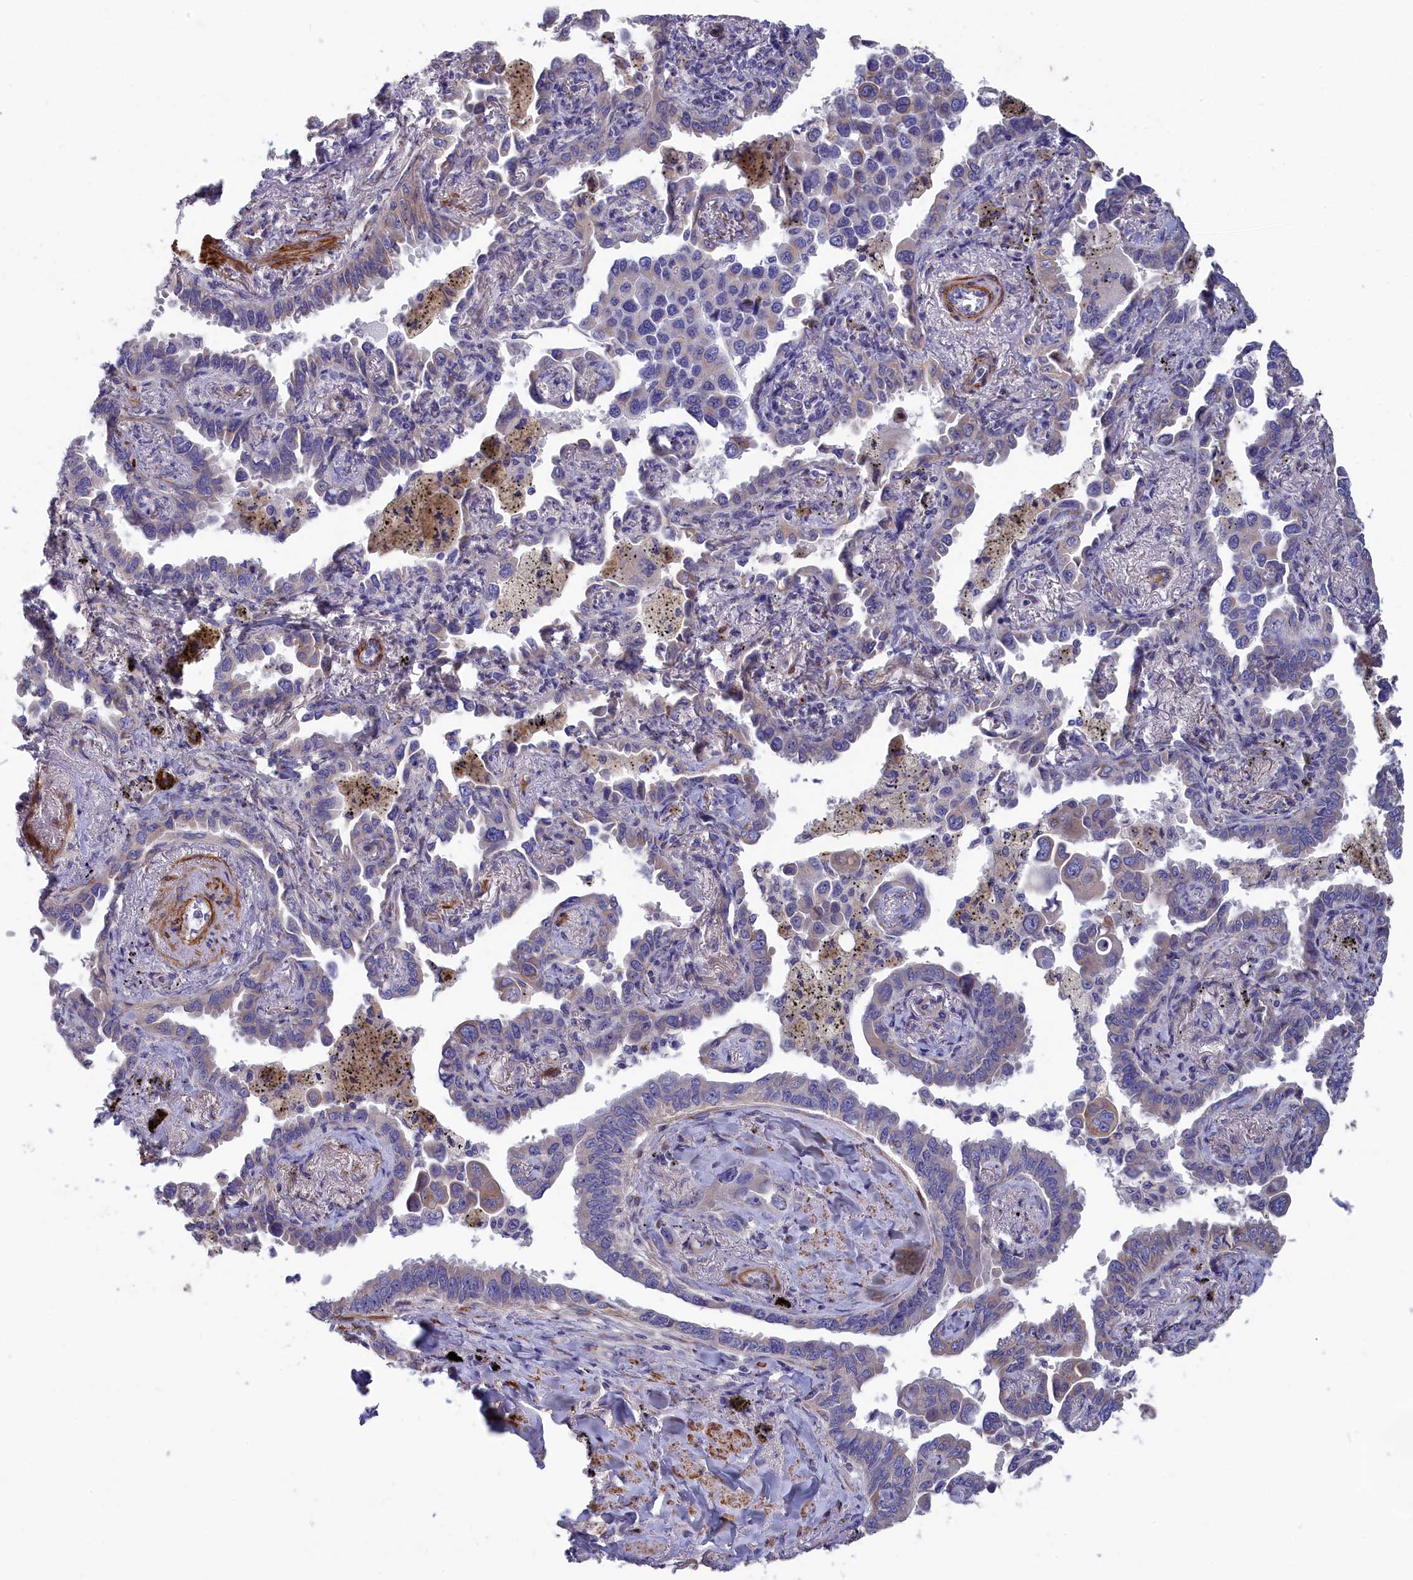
{"staining": {"intensity": "moderate", "quantity": "<25%", "location": "cytoplasmic/membranous"}, "tissue": "lung cancer", "cell_type": "Tumor cells", "image_type": "cancer", "snomed": [{"axis": "morphology", "description": "Adenocarcinoma, NOS"}, {"axis": "topography", "description": "Lung"}], "caption": "Moderate cytoplasmic/membranous positivity is seen in about <25% of tumor cells in adenocarcinoma (lung).", "gene": "TUBGCP4", "patient": {"sex": "male", "age": 67}}